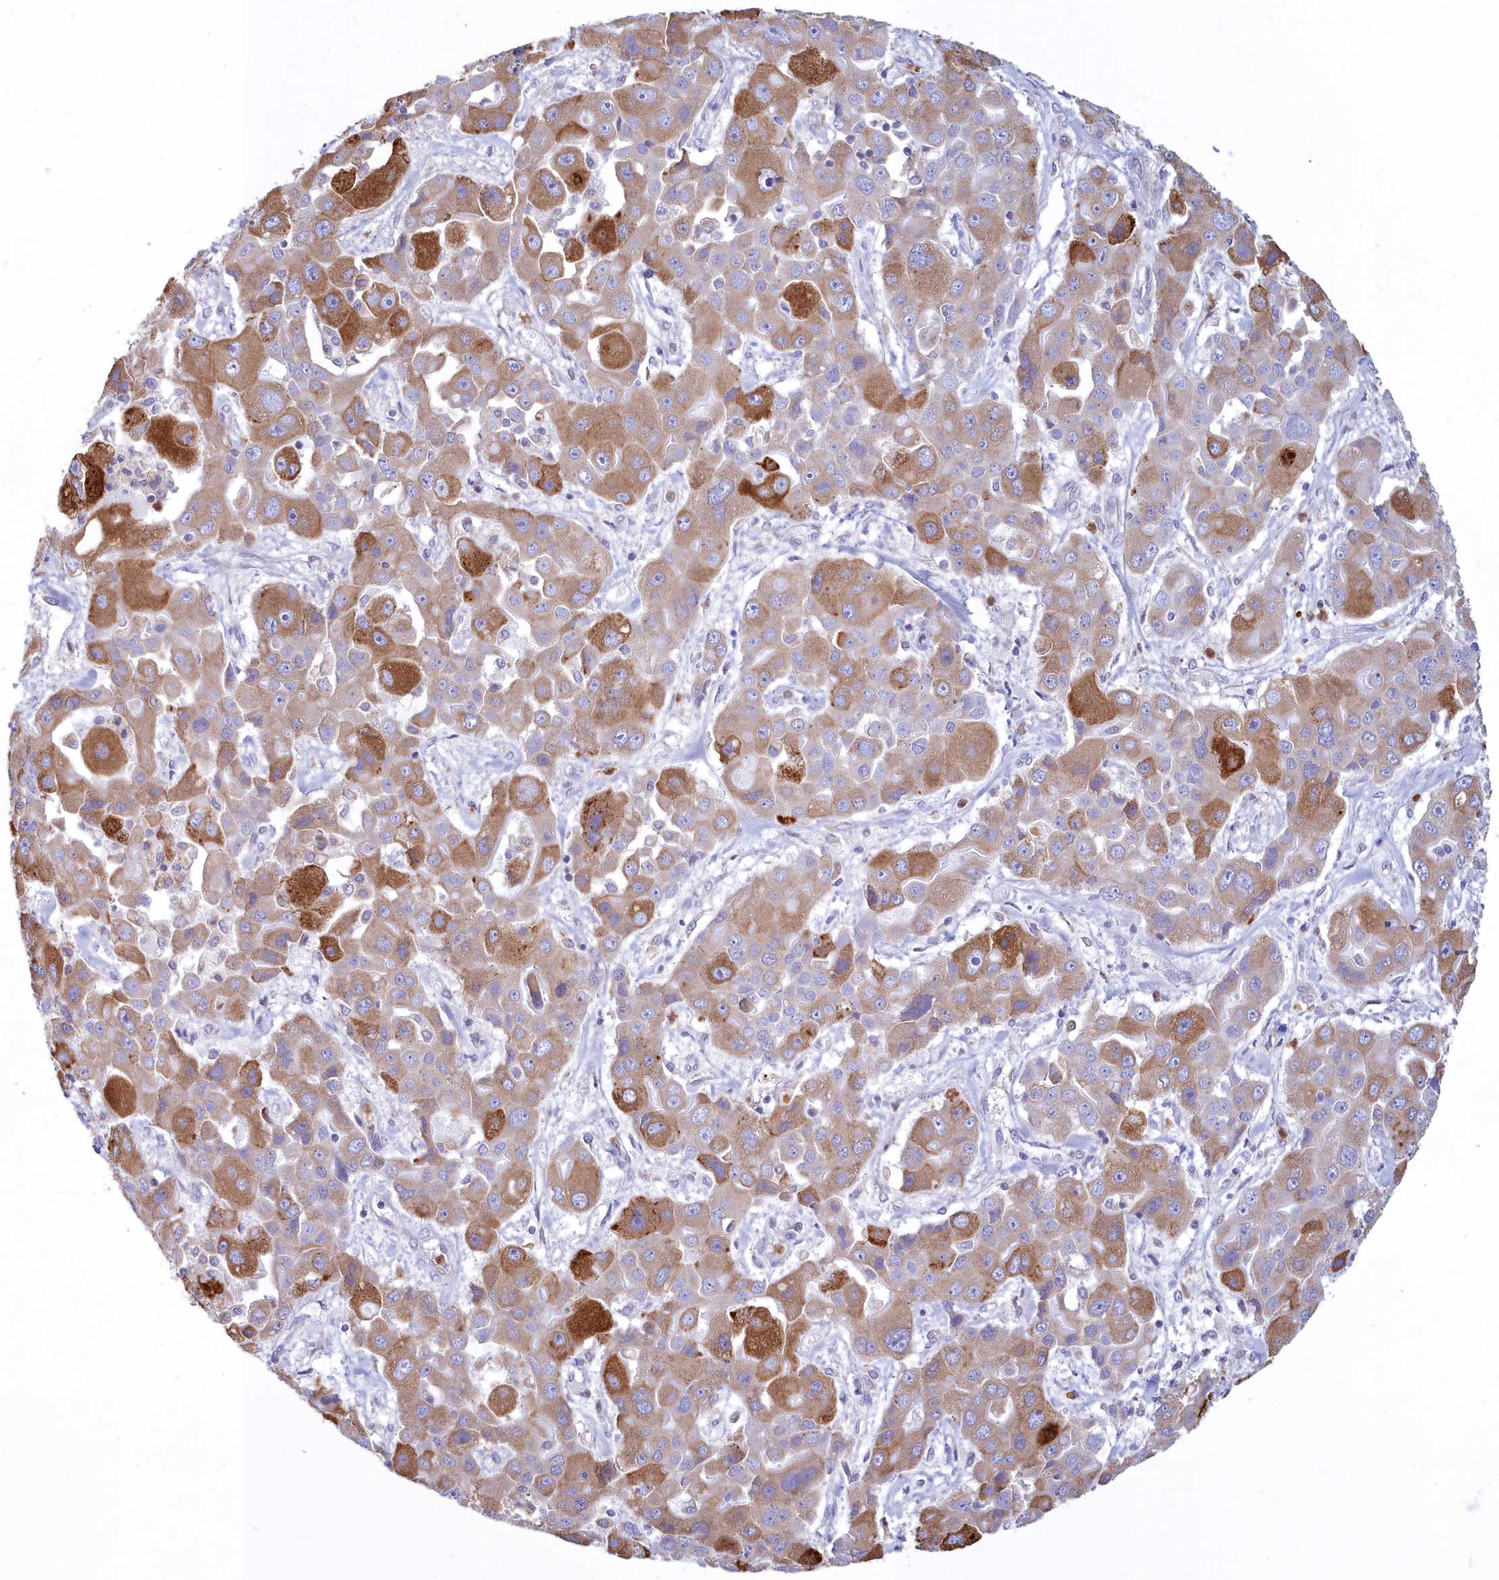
{"staining": {"intensity": "moderate", "quantity": "25%-75%", "location": "cytoplasmic/membranous"}, "tissue": "liver cancer", "cell_type": "Tumor cells", "image_type": "cancer", "snomed": [{"axis": "morphology", "description": "Cholangiocarcinoma"}, {"axis": "topography", "description": "Liver"}], "caption": "DAB (3,3'-diaminobenzidine) immunohistochemical staining of human liver cancer (cholangiocarcinoma) shows moderate cytoplasmic/membranous protein expression in approximately 25%-75% of tumor cells.", "gene": "HM13", "patient": {"sex": "male", "age": 67}}